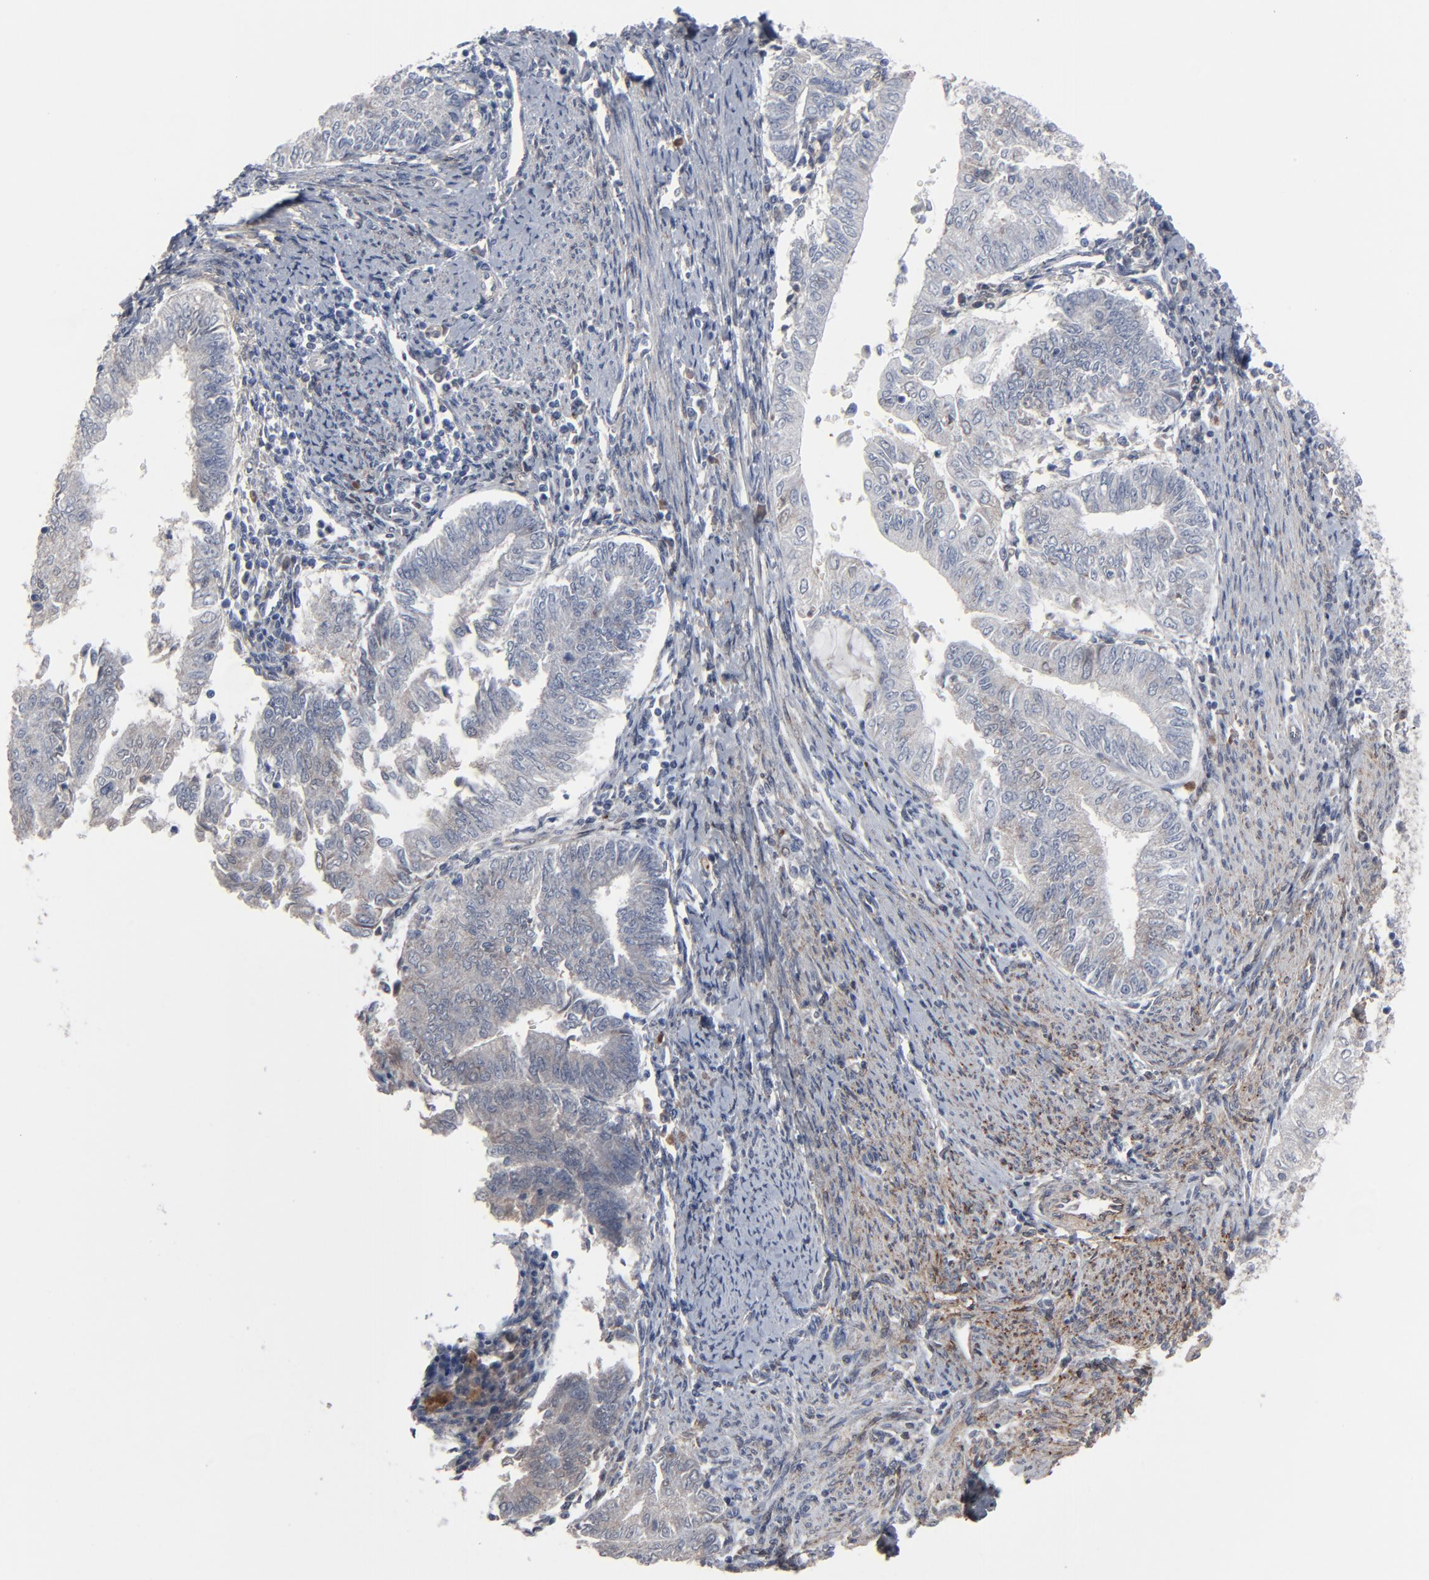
{"staining": {"intensity": "negative", "quantity": "none", "location": "none"}, "tissue": "endometrial cancer", "cell_type": "Tumor cells", "image_type": "cancer", "snomed": [{"axis": "morphology", "description": "Adenocarcinoma, NOS"}, {"axis": "topography", "description": "Endometrium"}], "caption": "A high-resolution micrograph shows immunohistochemistry staining of endometrial cancer, which exhibits no significant expression in tumor cells. The staining was performed using DAB to visualize the protein expression in brown, while the nuclei were stained in blue with hematoxylin (Magnification: 20x).", "gene": "JAM3", "patient": {"sex": "female", "age": 66}}